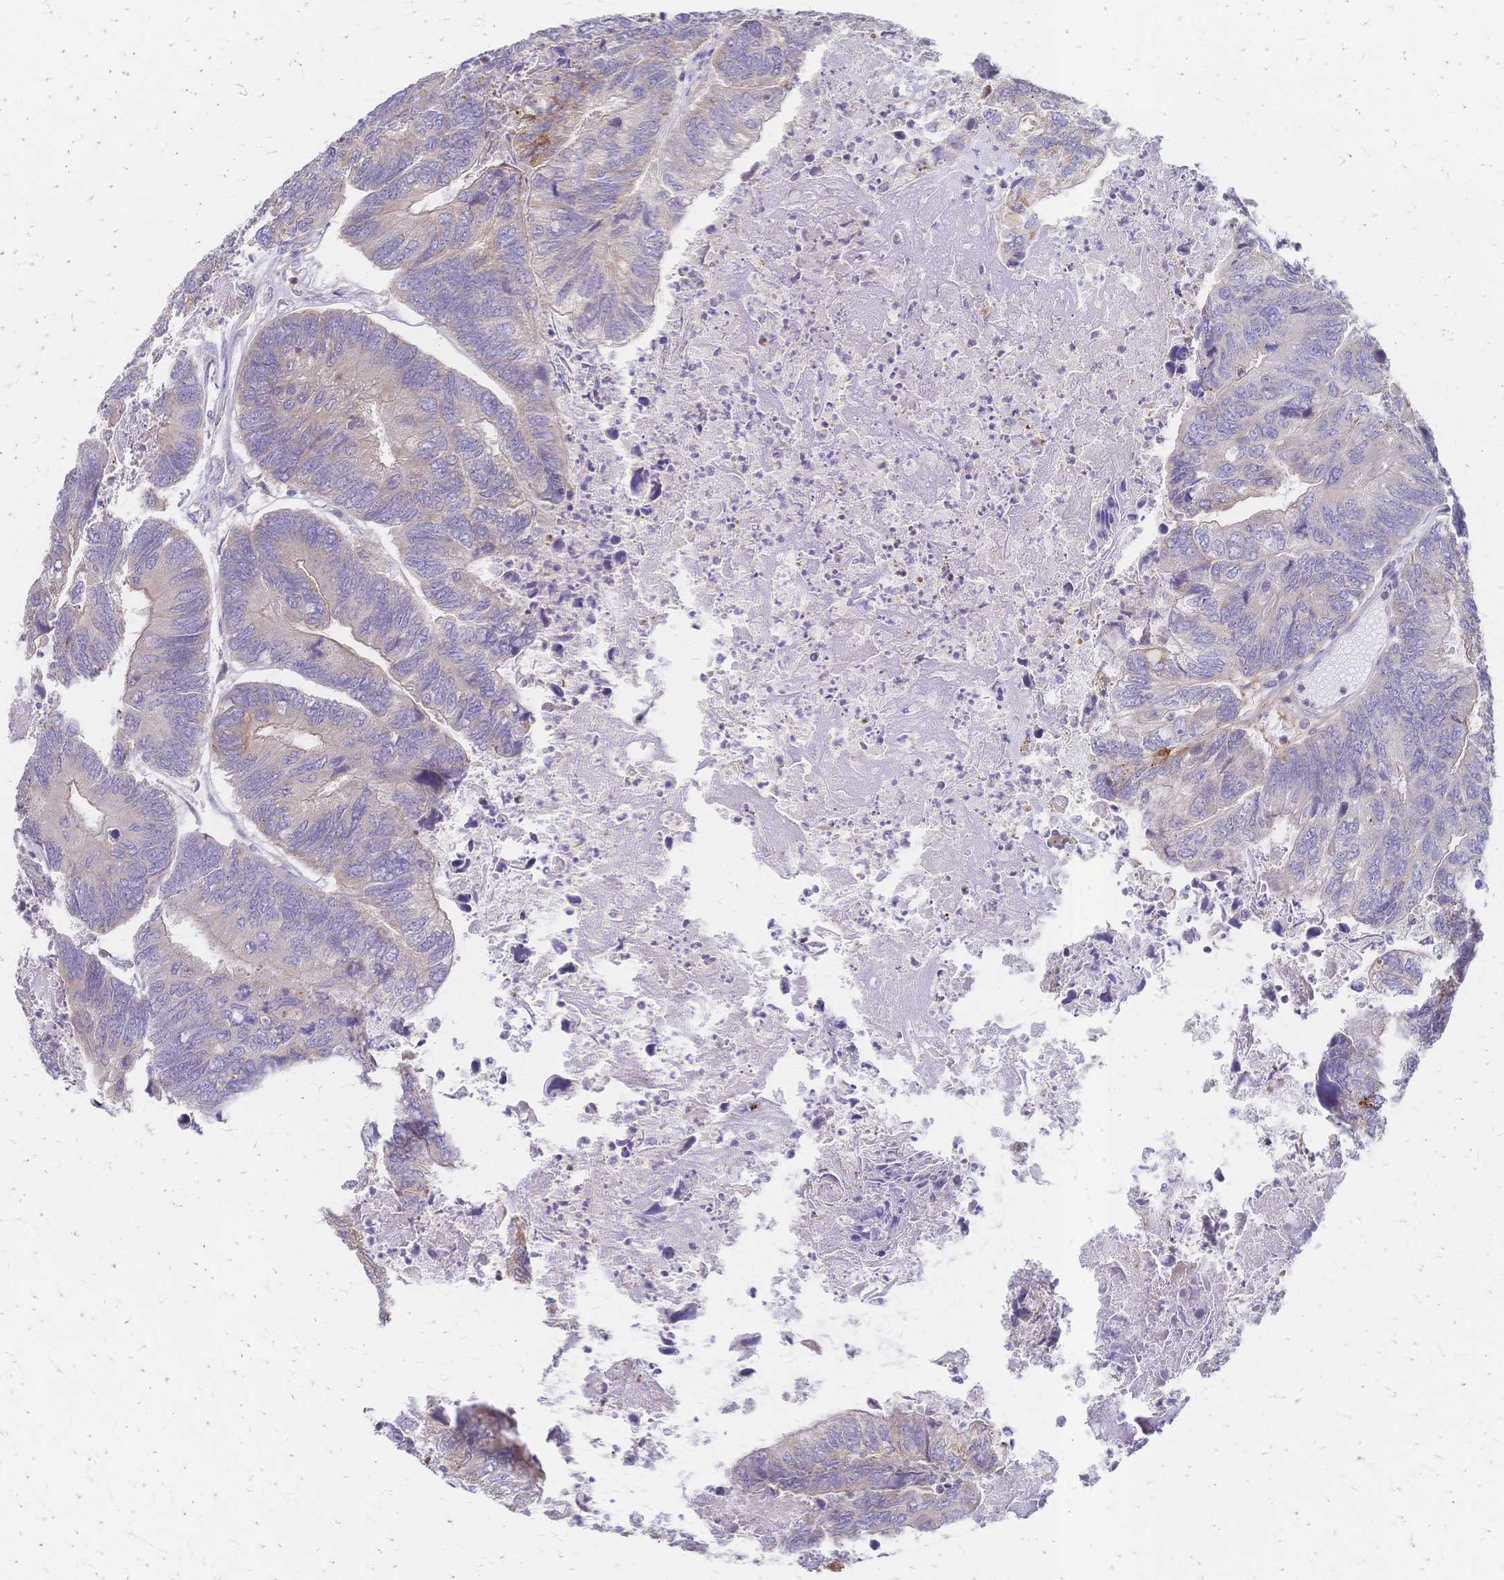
{"staining": {"intensity": "weak", "quantity": "<25%", "location": "cytoplasmic/membranous"}, "tissue": "colorectal cancer", "cell_type": "Tumor cells", "image_type": "cancer", "snomed": [{"axis": "morphology", "description": "Adenocarcinoma, NOS"}, {"axis": "topography", "description": "Colon"}], "caption": "Immunohistochemical staining of human adenocarcinoma (colorectal) shows no significant expression in tumor cells.", "gene": "CYB5A", "patient": {"sex": "female", "age": 67}}